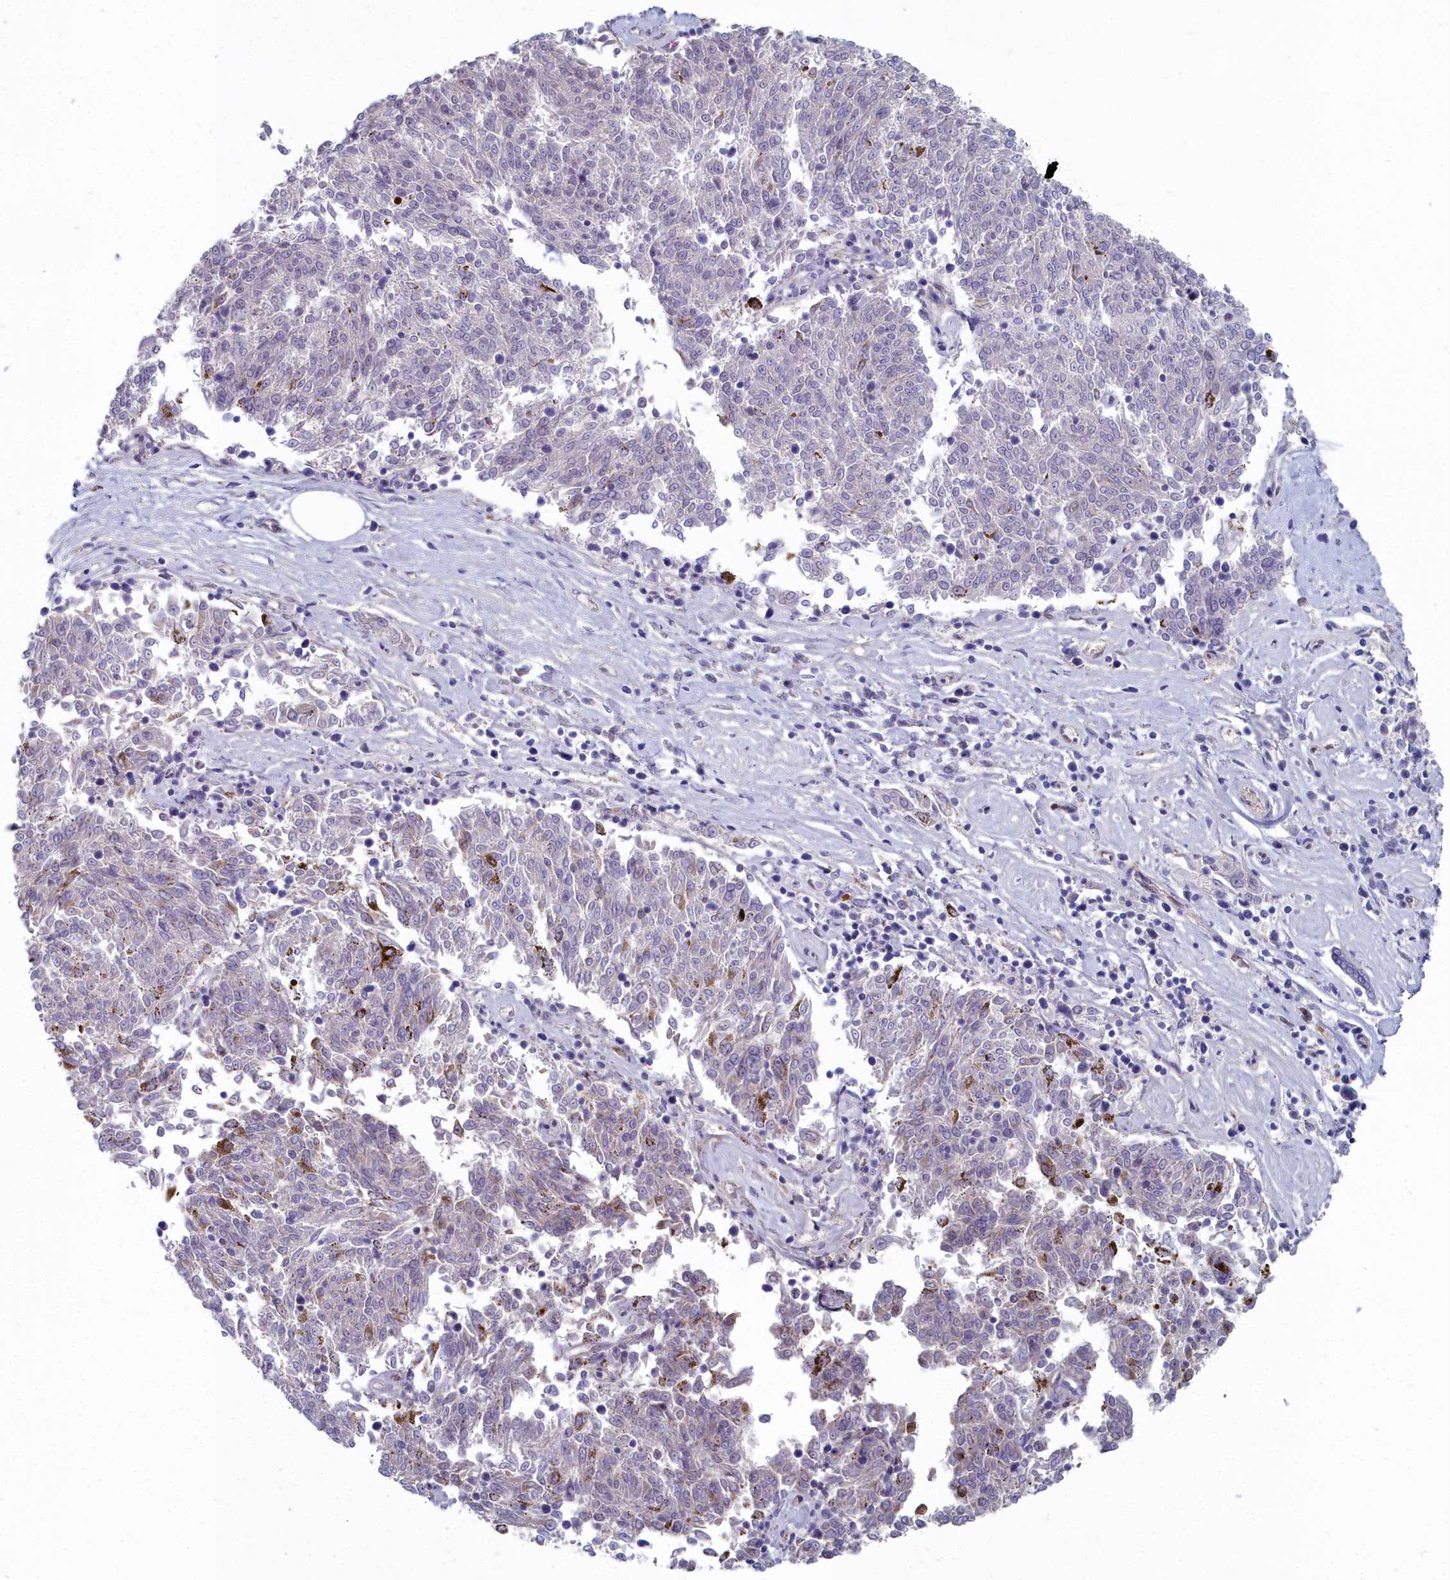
{"staining": {"intensity": "negative", "quantity": "none", "location": "none"}, "tissue": "melanoma", "cell_type": "Tumor cells", "image_type": "cancer", "snomed": [{"axis": "morphology", "description": "Malignant melanoma, NOS"}, {"axis": "topography", "description": "Skin"}], "caption": "Immunohistochemical staining of malignant melanoma displays no significant expression in tumor cells.", "gene": "RPS27A", "patient": {"sex": "female", "age": 72}}